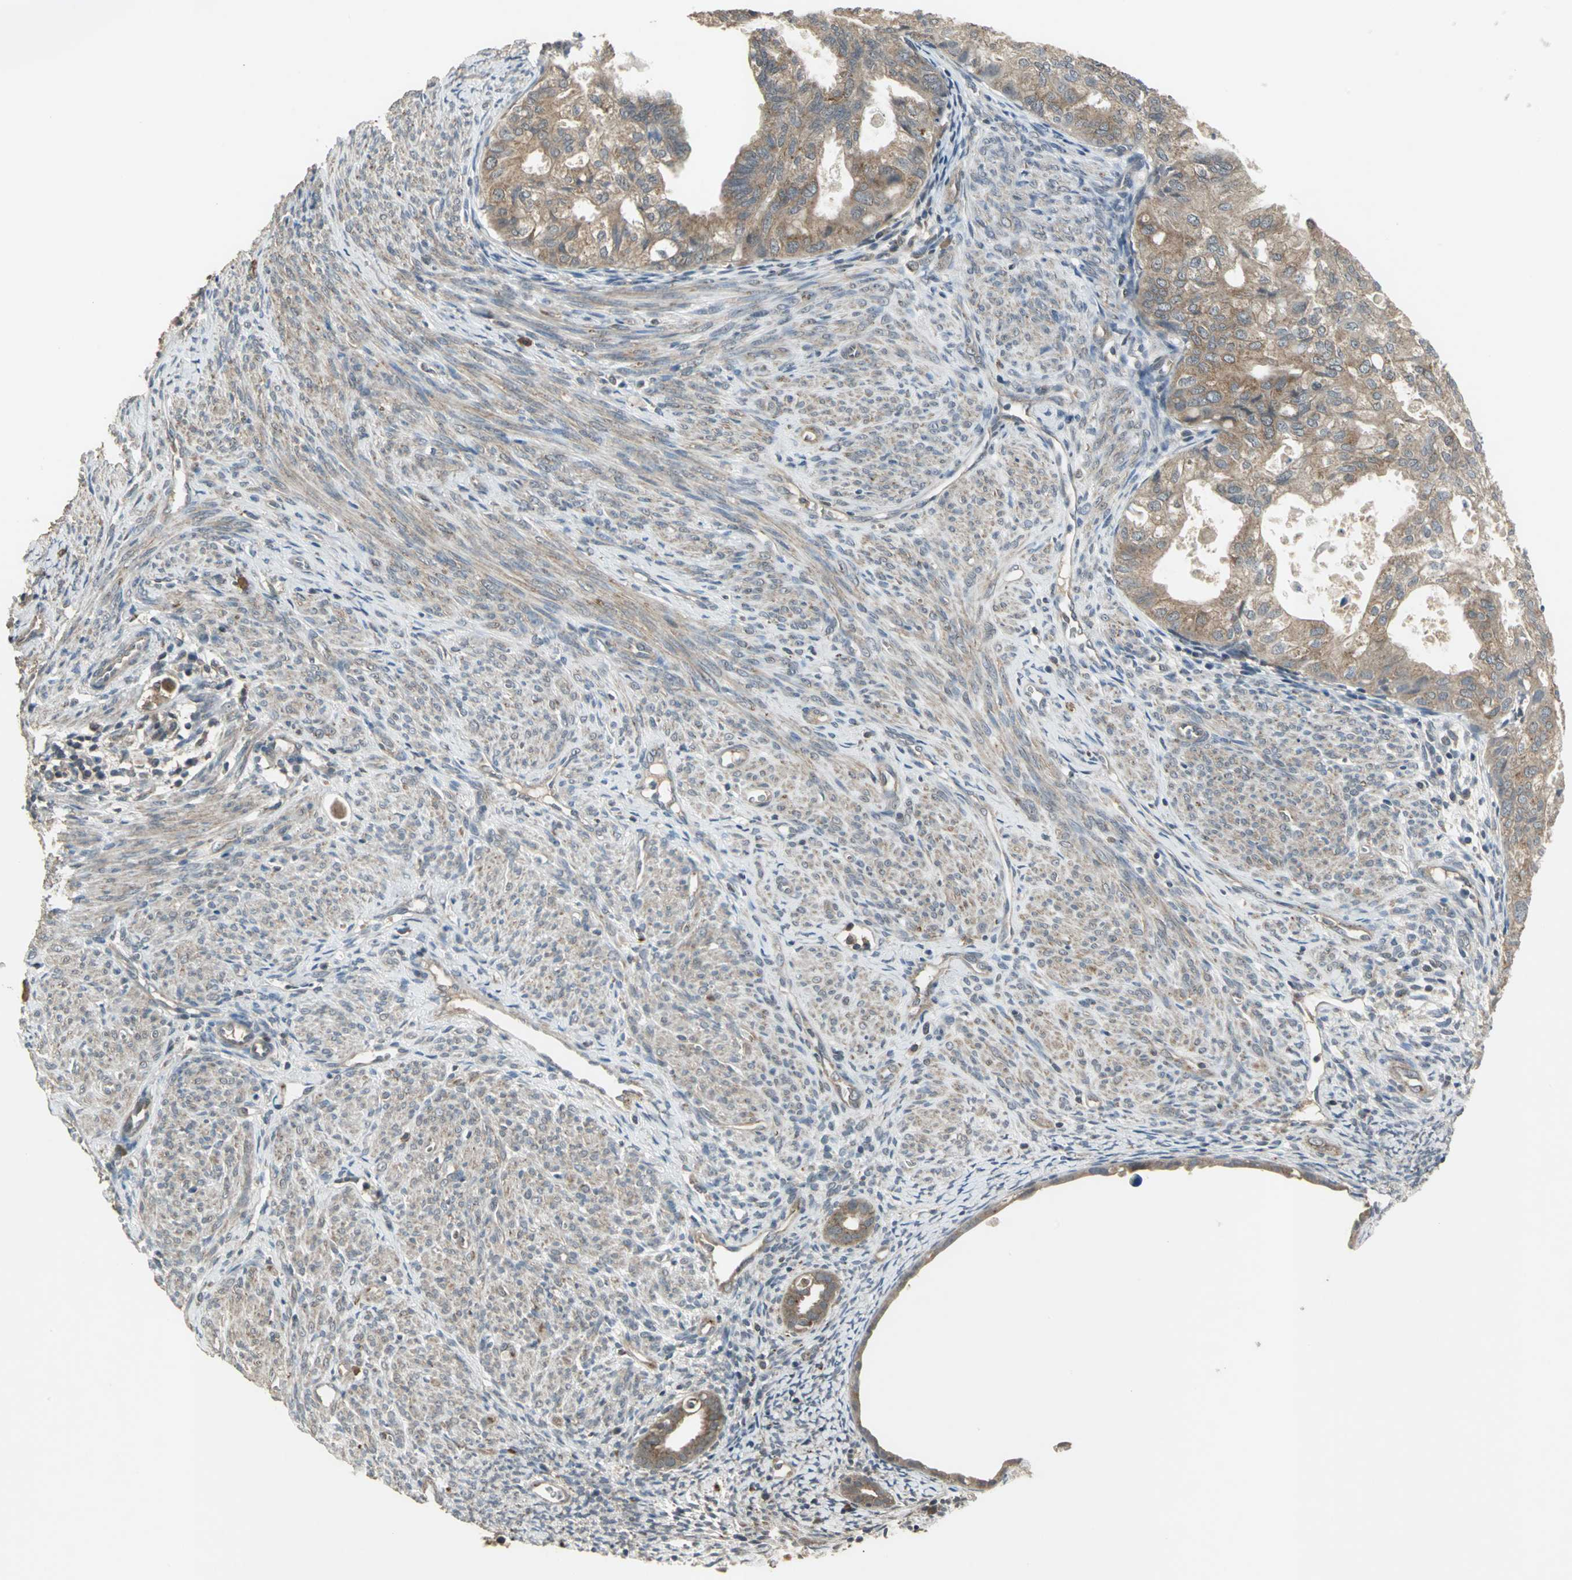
{"staining": {"intensity": "moderate", "quantity": ">75%", "location": "cytoplasmic/membranous"}, "tissue": "cervical cancer", "cell_type": "Tumor cells", "image_type": "cancer", "snomed": [{"axis": "morphology", "description": "Normal tissue, NOS"}, {"axis": "morphology", "description": "Adenocarcinoma, NOS"}, {"axis": "topography", "description": "Cervix"}, {"axis": "topography", "description": "Endometrium"}], "caption": "Moderate cytoplasmic/membranous positivity is appreciated in about >75% of tumor cells in adenocarcinoma (cervical).", "gene": "KEAP1", "patient": {"sex": "female", "age": 86}}